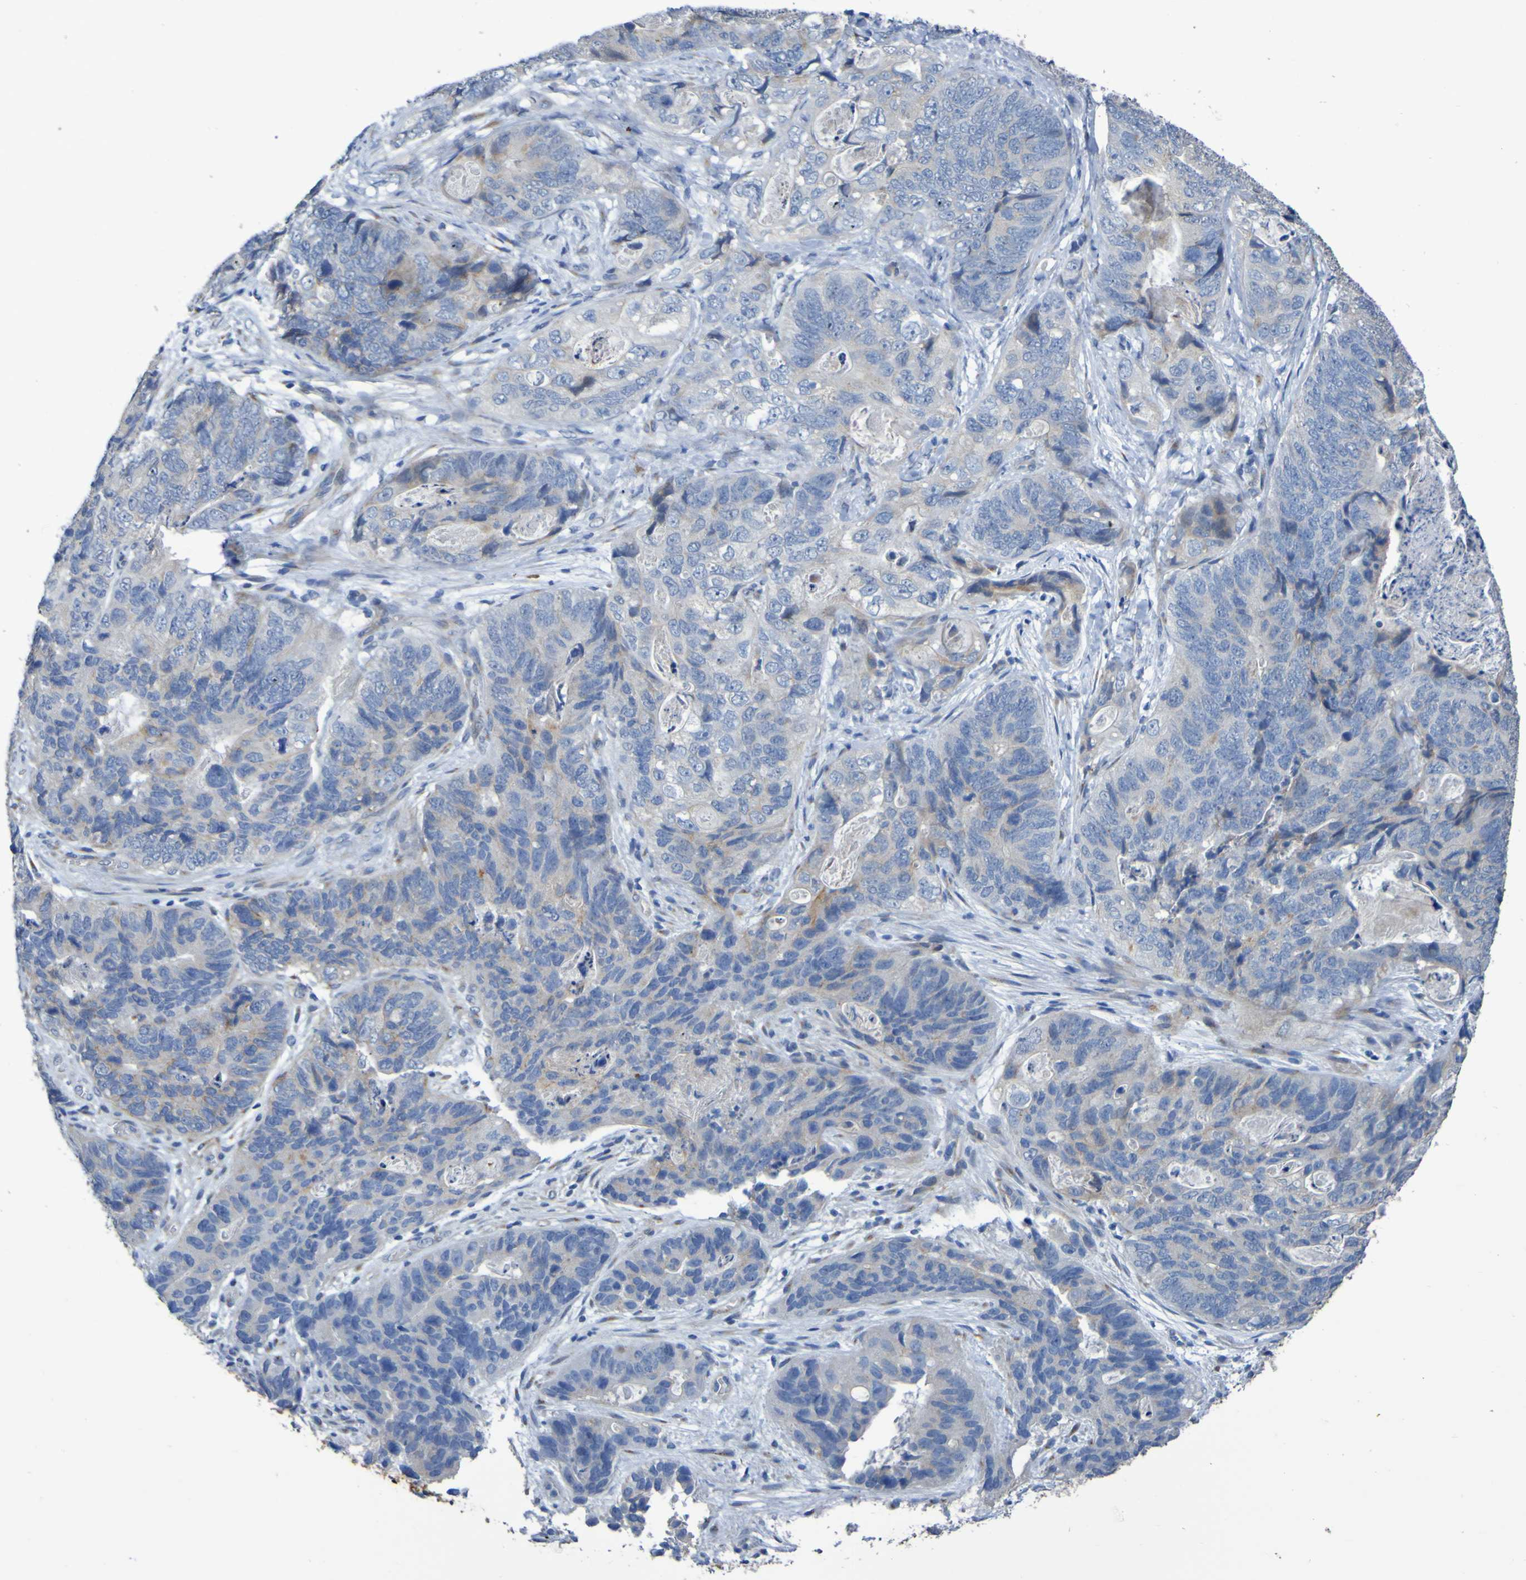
{"staining": {"intensity": "weak", "quantity": "<25%", "location": "cytoplasmic/membranous"}, "tissue": "stomach cancer", "cell_type": "Tumor cells", "image_type": "cancer", "snomed": [{"axis": "morphology", "description": "Adenocarcinoma, NOS"}, {"axis": "topography", "description": "Stomach"}], "caption": "Tumor cells are negative for protein expression in human stomach cancer (adenocarcinoma).", "gene": "C11orf24", "patient": {"sex": "female", "age": 89}}